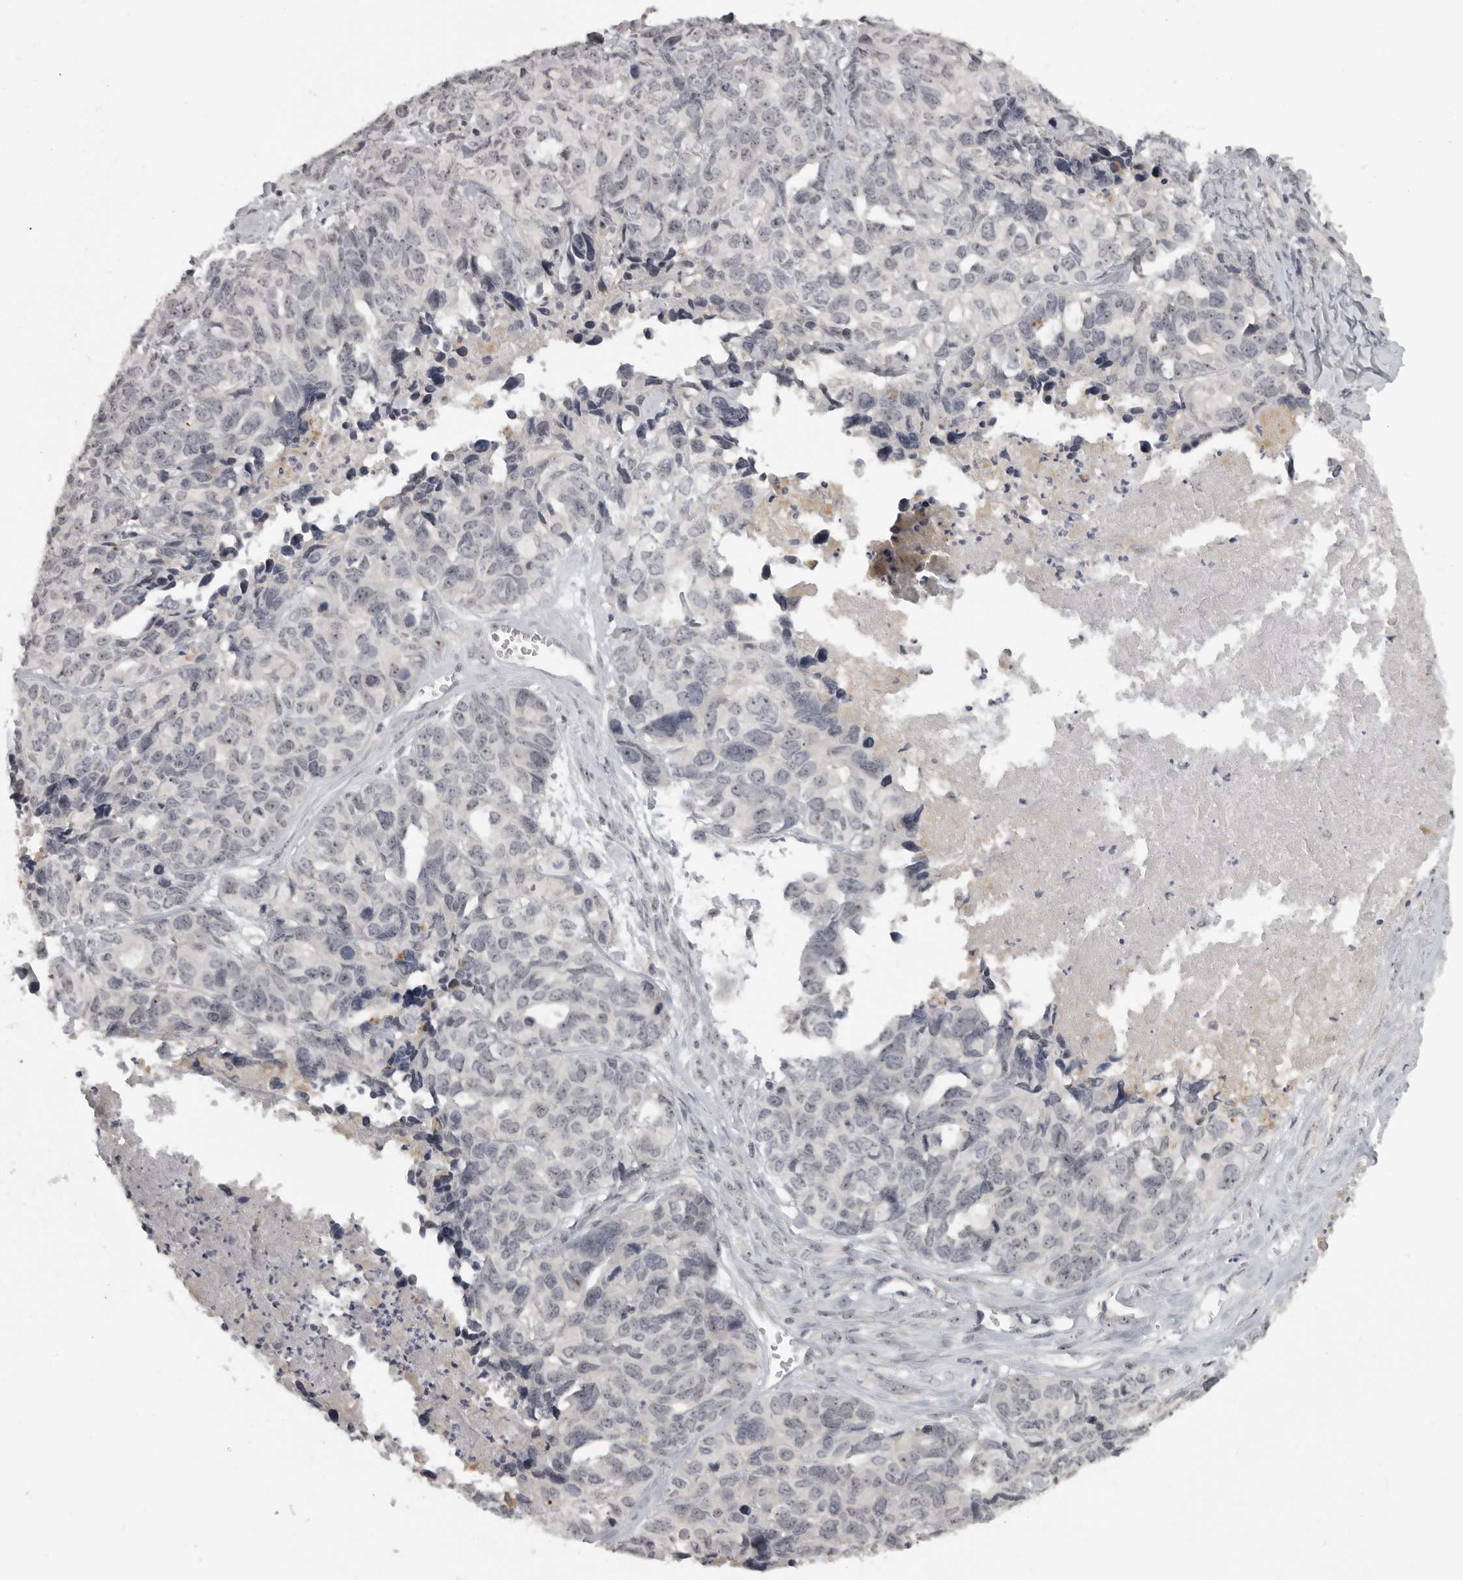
{"staining": {"intensity": "negative", "quantity": "none", "location": "none"}, "tissue": "ovarian cancer", "cell_type": "Tumor cells", "image_type": "cancer", "snomed": [{"axis": "morphology", "description": "Cystadenocarcinoma, serous, NOS"}, {"axis": "topography", "description": "Ovary"}], "caption": "IHC of ovarian cancer reveals no staining in tumor cells.", "gene": "MRTO4", "patient": {"sex": "female", "age": 79}}